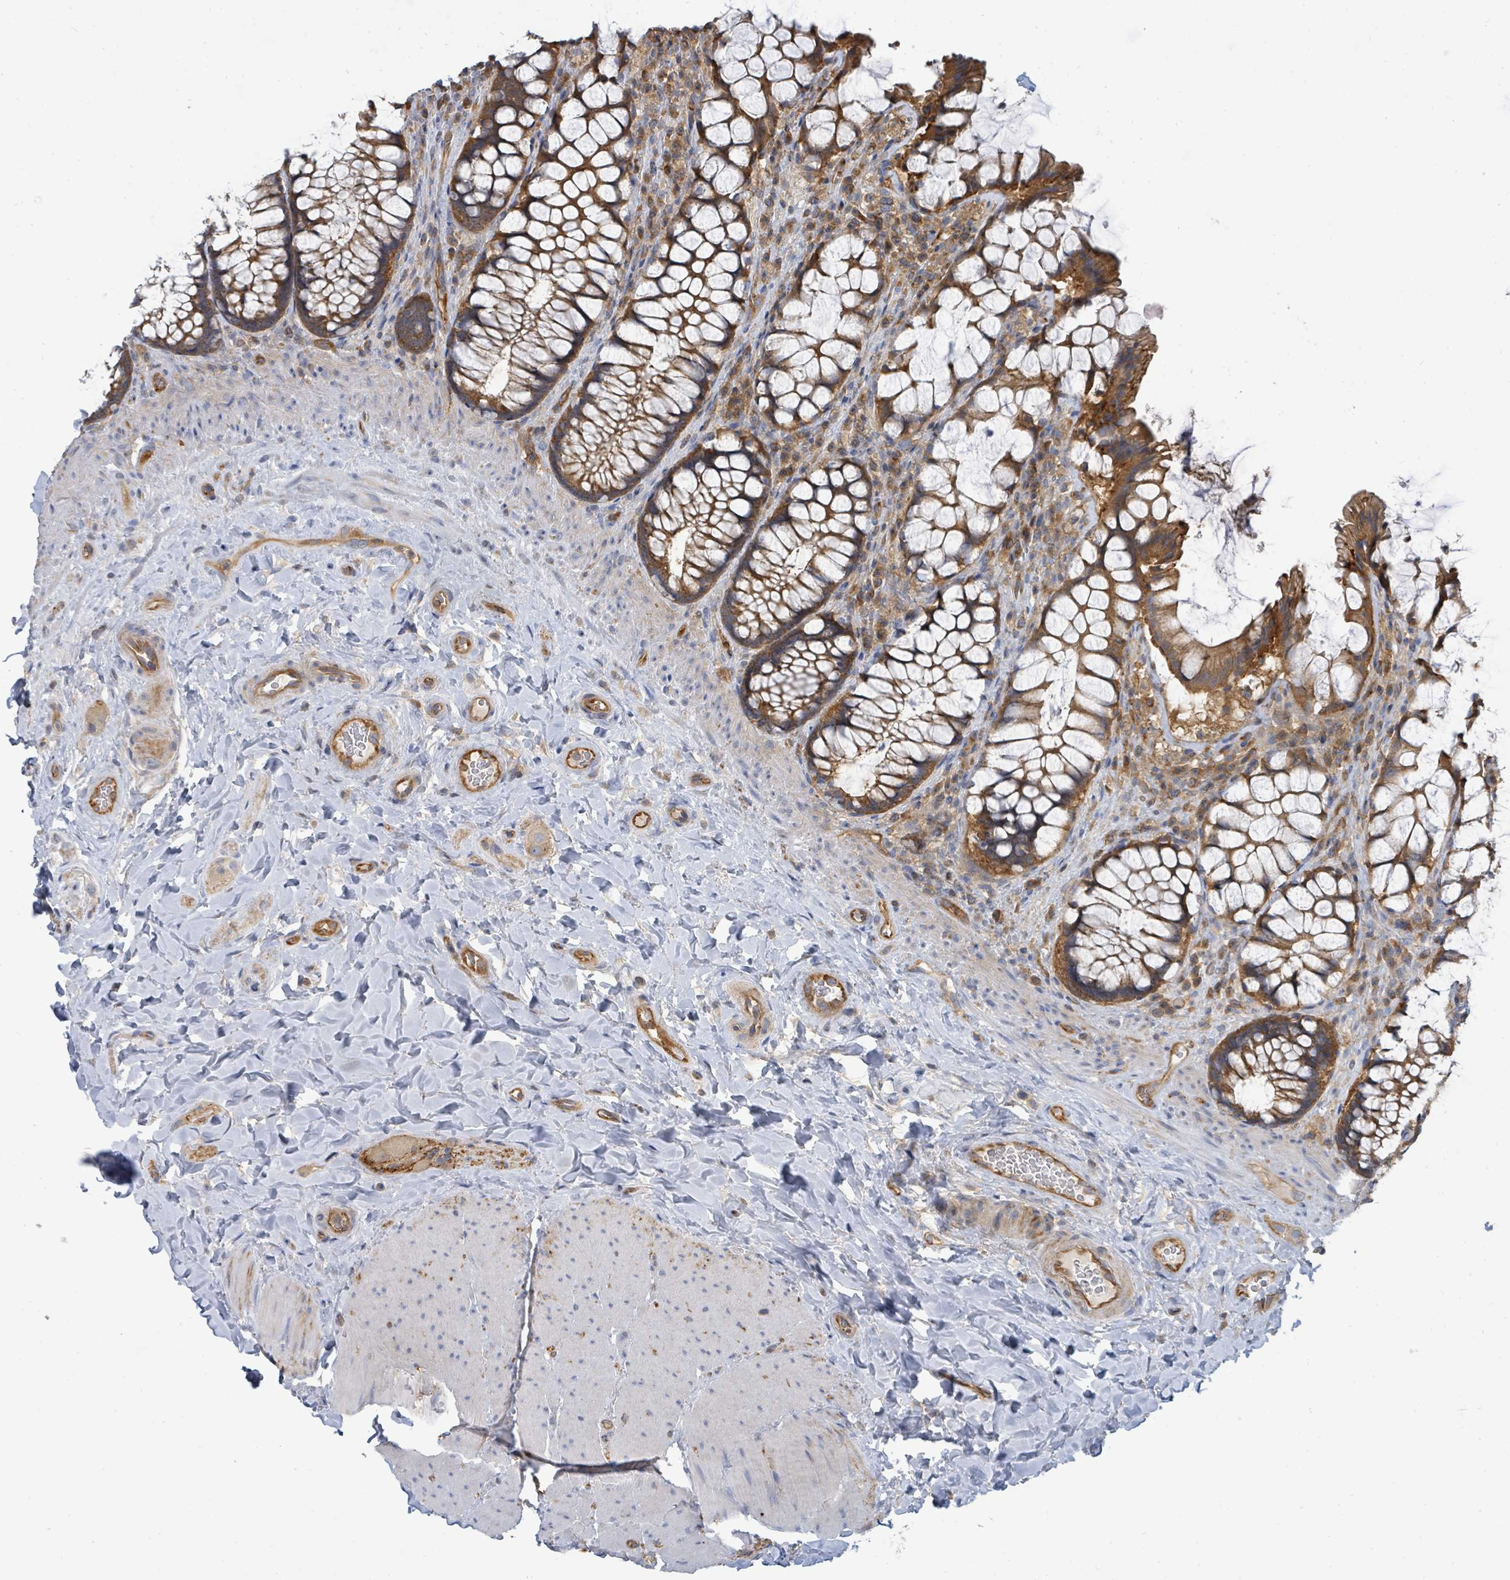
{"staining": {"intensity": "moderate", "quantity": ">75%", "location": "cytoplasmic/membranous"}, "tissue": "rectum", "cell_type": "Glandular cells", "image_type": "normal", "snomed": [{"axis": "morphology", "description": "Normal tissue, NOS"}, {"axis": "topography", "description": "Rectum"}], "caption": "Unremarkable rectum exhibits moderate cytoplasmic/membranous positivity in about >75% of glandular cells Using DAB (3,3'-diaminobenzidine) (brown) and hematoxylin (blue) stains, captured at high magnification using brightfield microscopy..", "gene": "BOLA2B", "patient": {"sex": "female", "age": 58}}